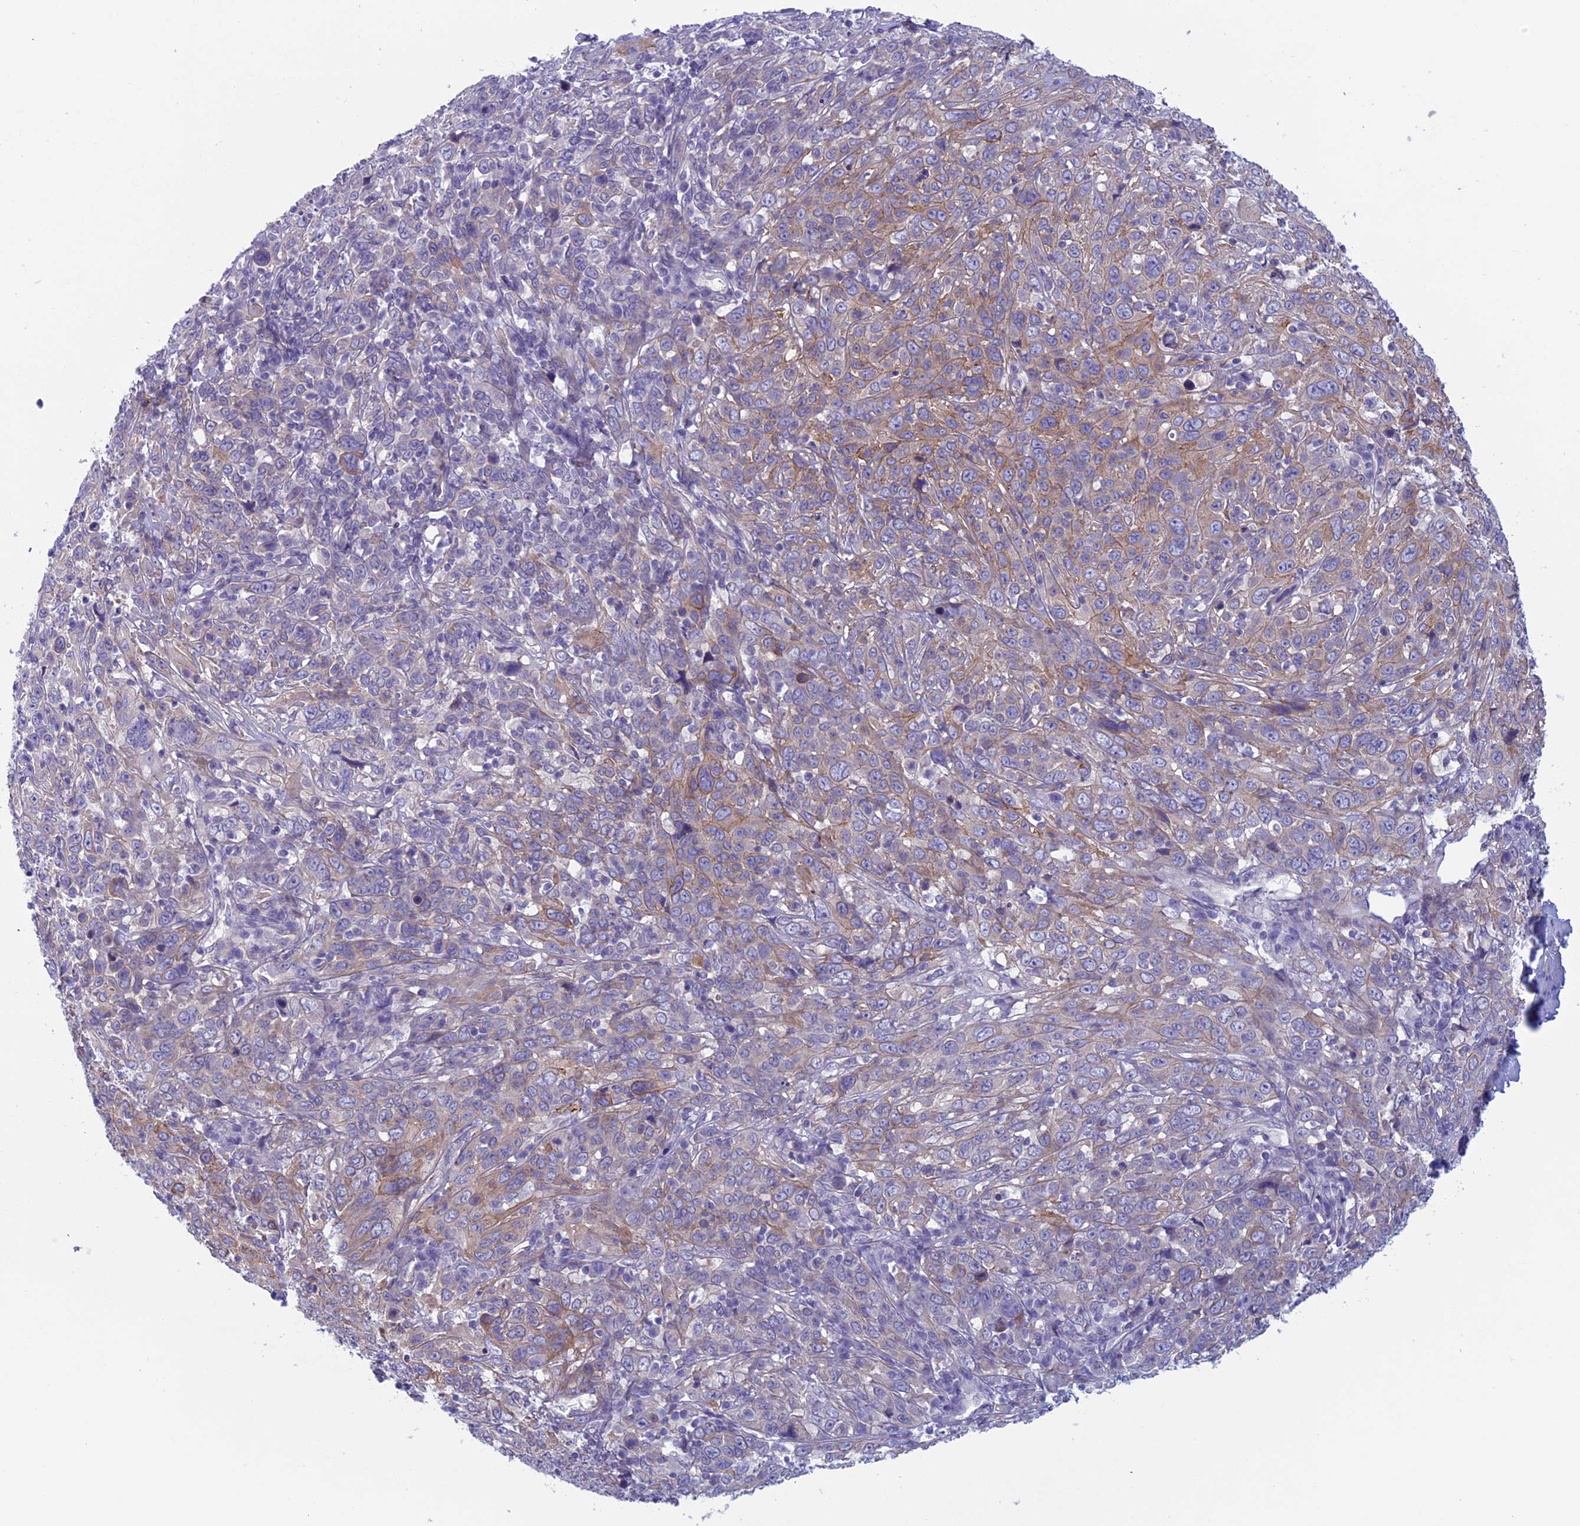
{"staining": {"intensity": "weak", "quantity": "<25%", "location": "cytoplasmic/membranous"}, "tissue": "cervical cancer", "cell_type": "Tumor cells", "image_type": "cancer", "snomed": [{"axis": "morphology", "description": "Squamous cell carcinoma, NOS"}, {"axis": "topography", "description": "Cervix"}], "caption": "Tumor cells show no significant protein expression in cervical cancer (squamous cell carcinoma). The staining is performed using DAB (3,3'-diaminobenzidine) brown chromogen with nuclei counter-stained in using hematoxylin.", "gene": "CNOT6L", "patient": {"sex": "female", "age": 46}}